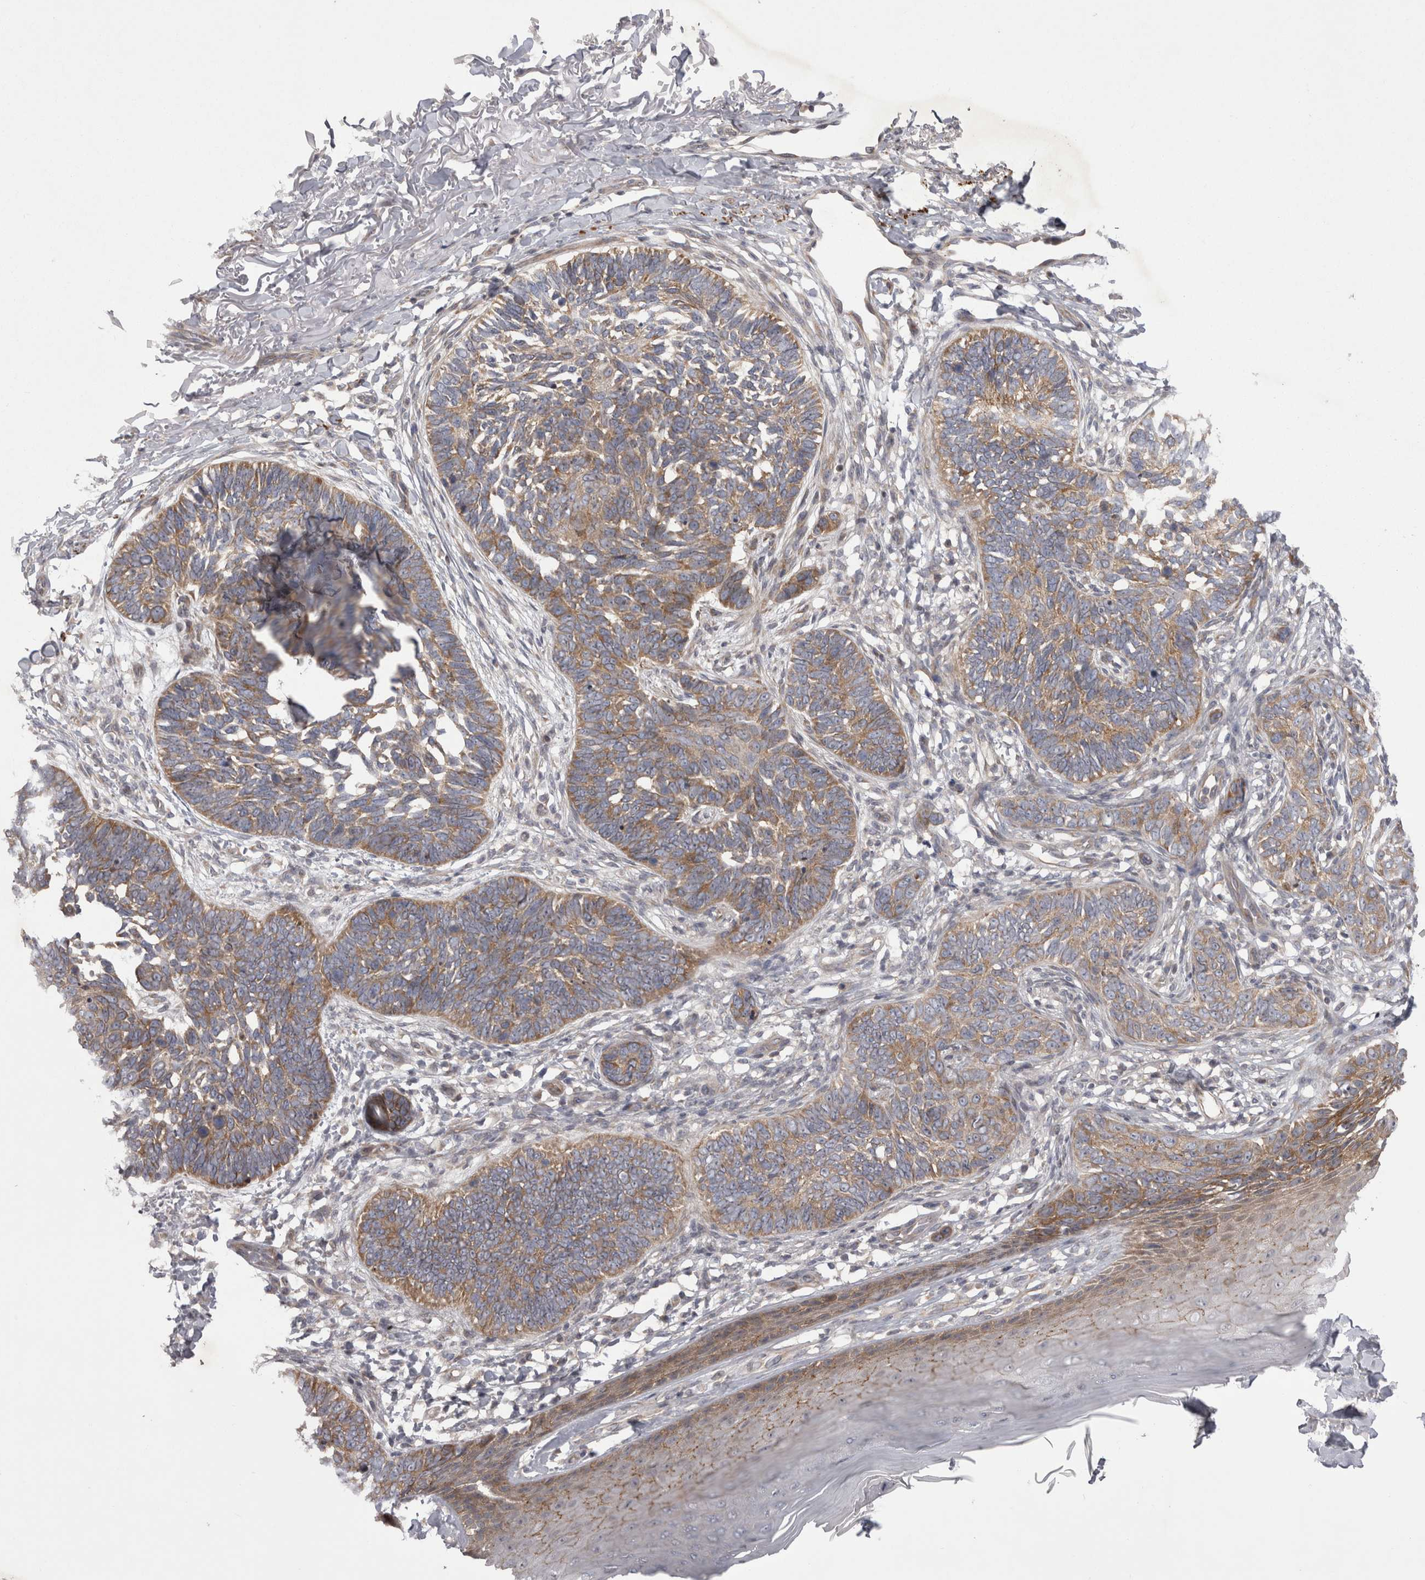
{"staining": {"intensity": "weak", "quantity": ">75%", "location": "cytoplasmic/membranous"}, "tissue": "skin cancer", "cell_type": "Tumor cells", "image_type": "cancer", "snomed": [{"axis": "morphology", "description": "Normal tissue, NOS"}, {"axis": "morphology", "description": "Basal cell carcinoma"}, {"axis": "topography", "description": "Skin"}], "caption": "Immunohistochemistry (IHC) of human skin basal cell carcinoma shows low levels of weak cytoplasmic/membranous staining in about >75% of tumor cells.", "gene": "NENF", "patient": {"sex": "male", "age": 77}}